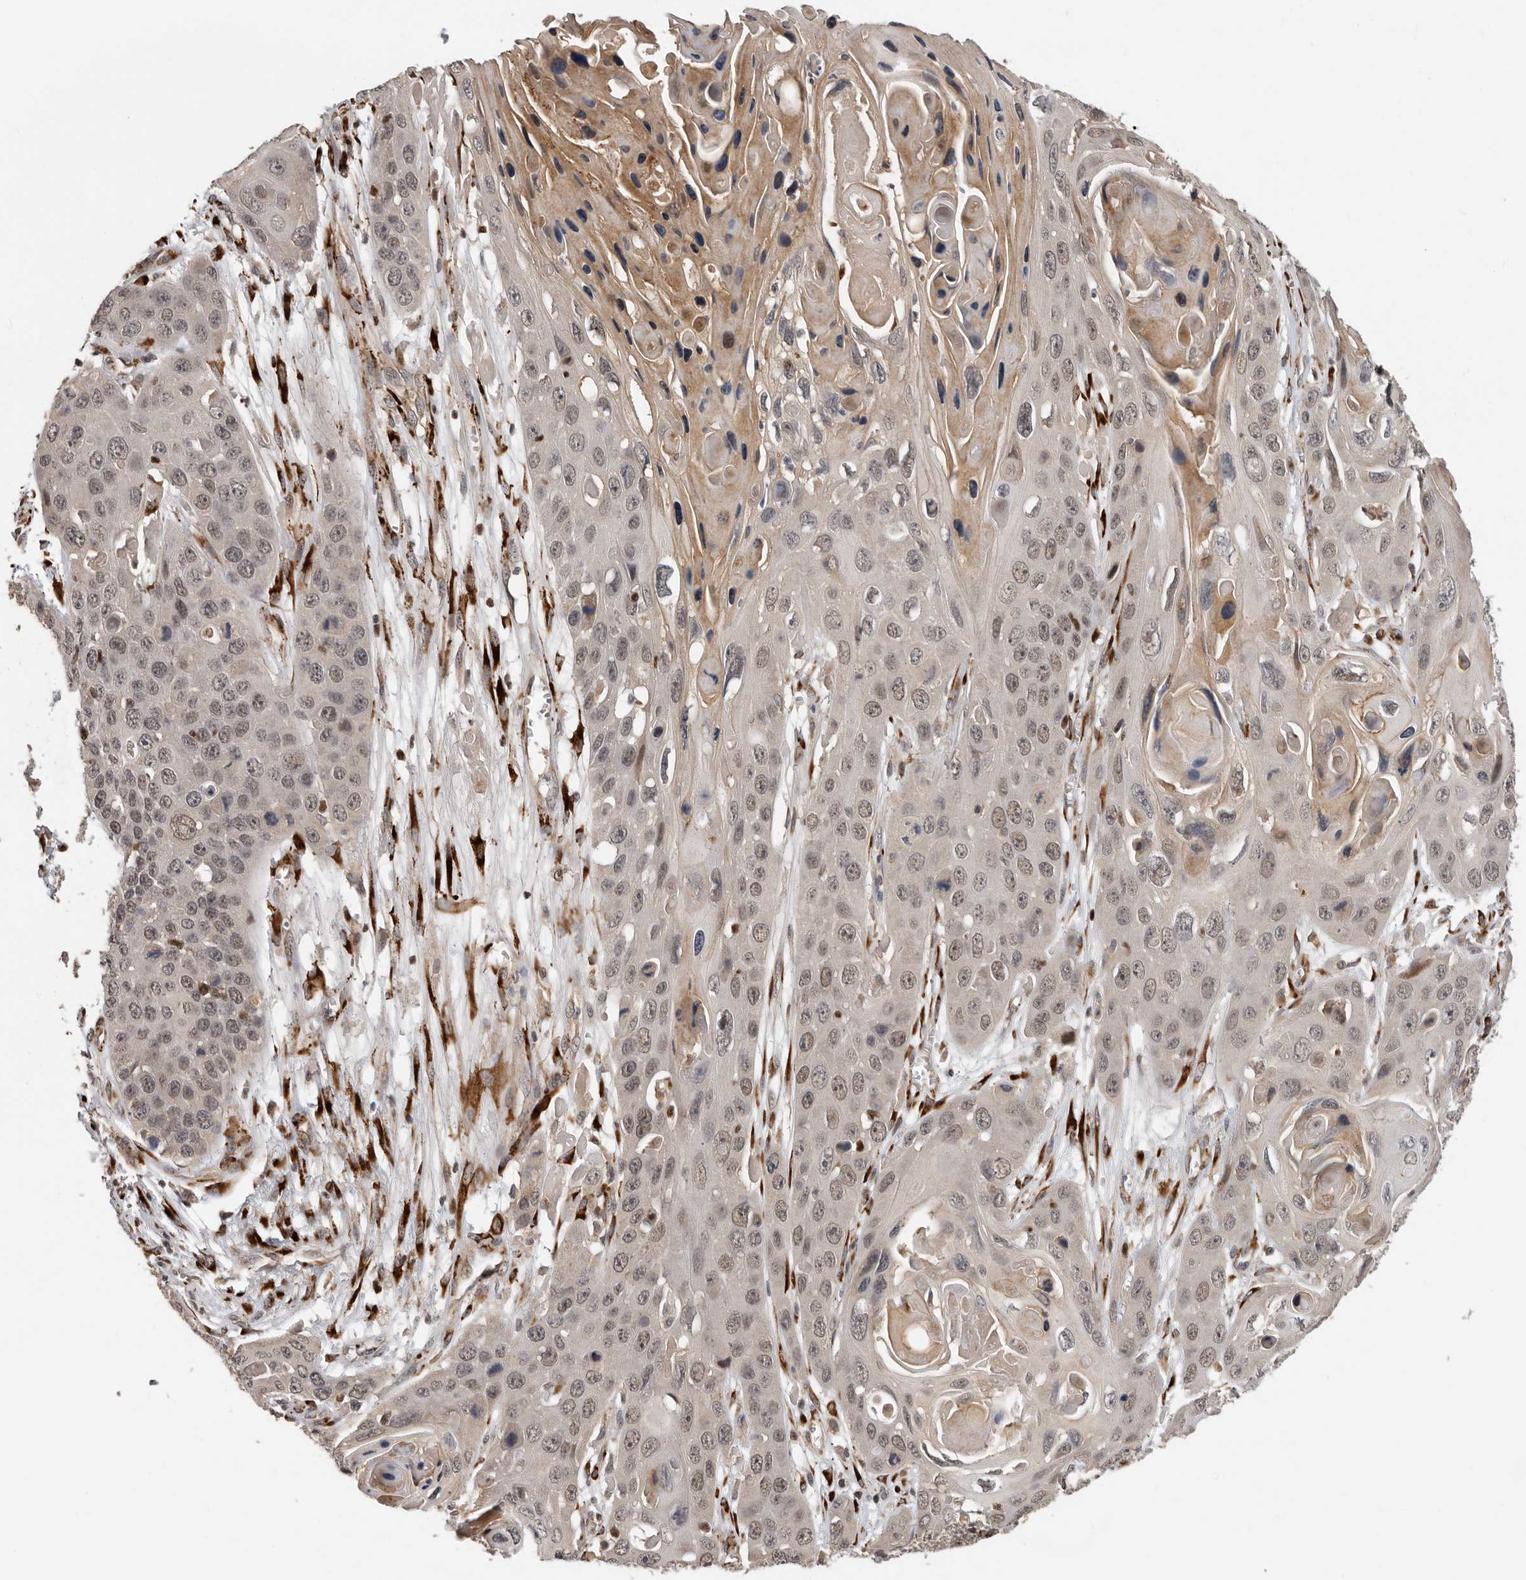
{"staining": {"intensity": "moderate", "quantity": "25%-75%", "location": "nuclear"}, "tissue": "skin cancer", "cell_type": "Tumor cells", "image_type": "cancer", "snomed": [{"axis": "morphology", "description": "Squamous cell carcinoma, NOS"}, {"axis": "topography", "description": "Skin"}], "caption": "Tumor cells reveal medium levels of moderate nuclear positivity in approximately 25%-75% of cells in squamous cell carcinoma (skin).", "gene": "HENMT1", "patient": {"sex": "male", "age": 55}}